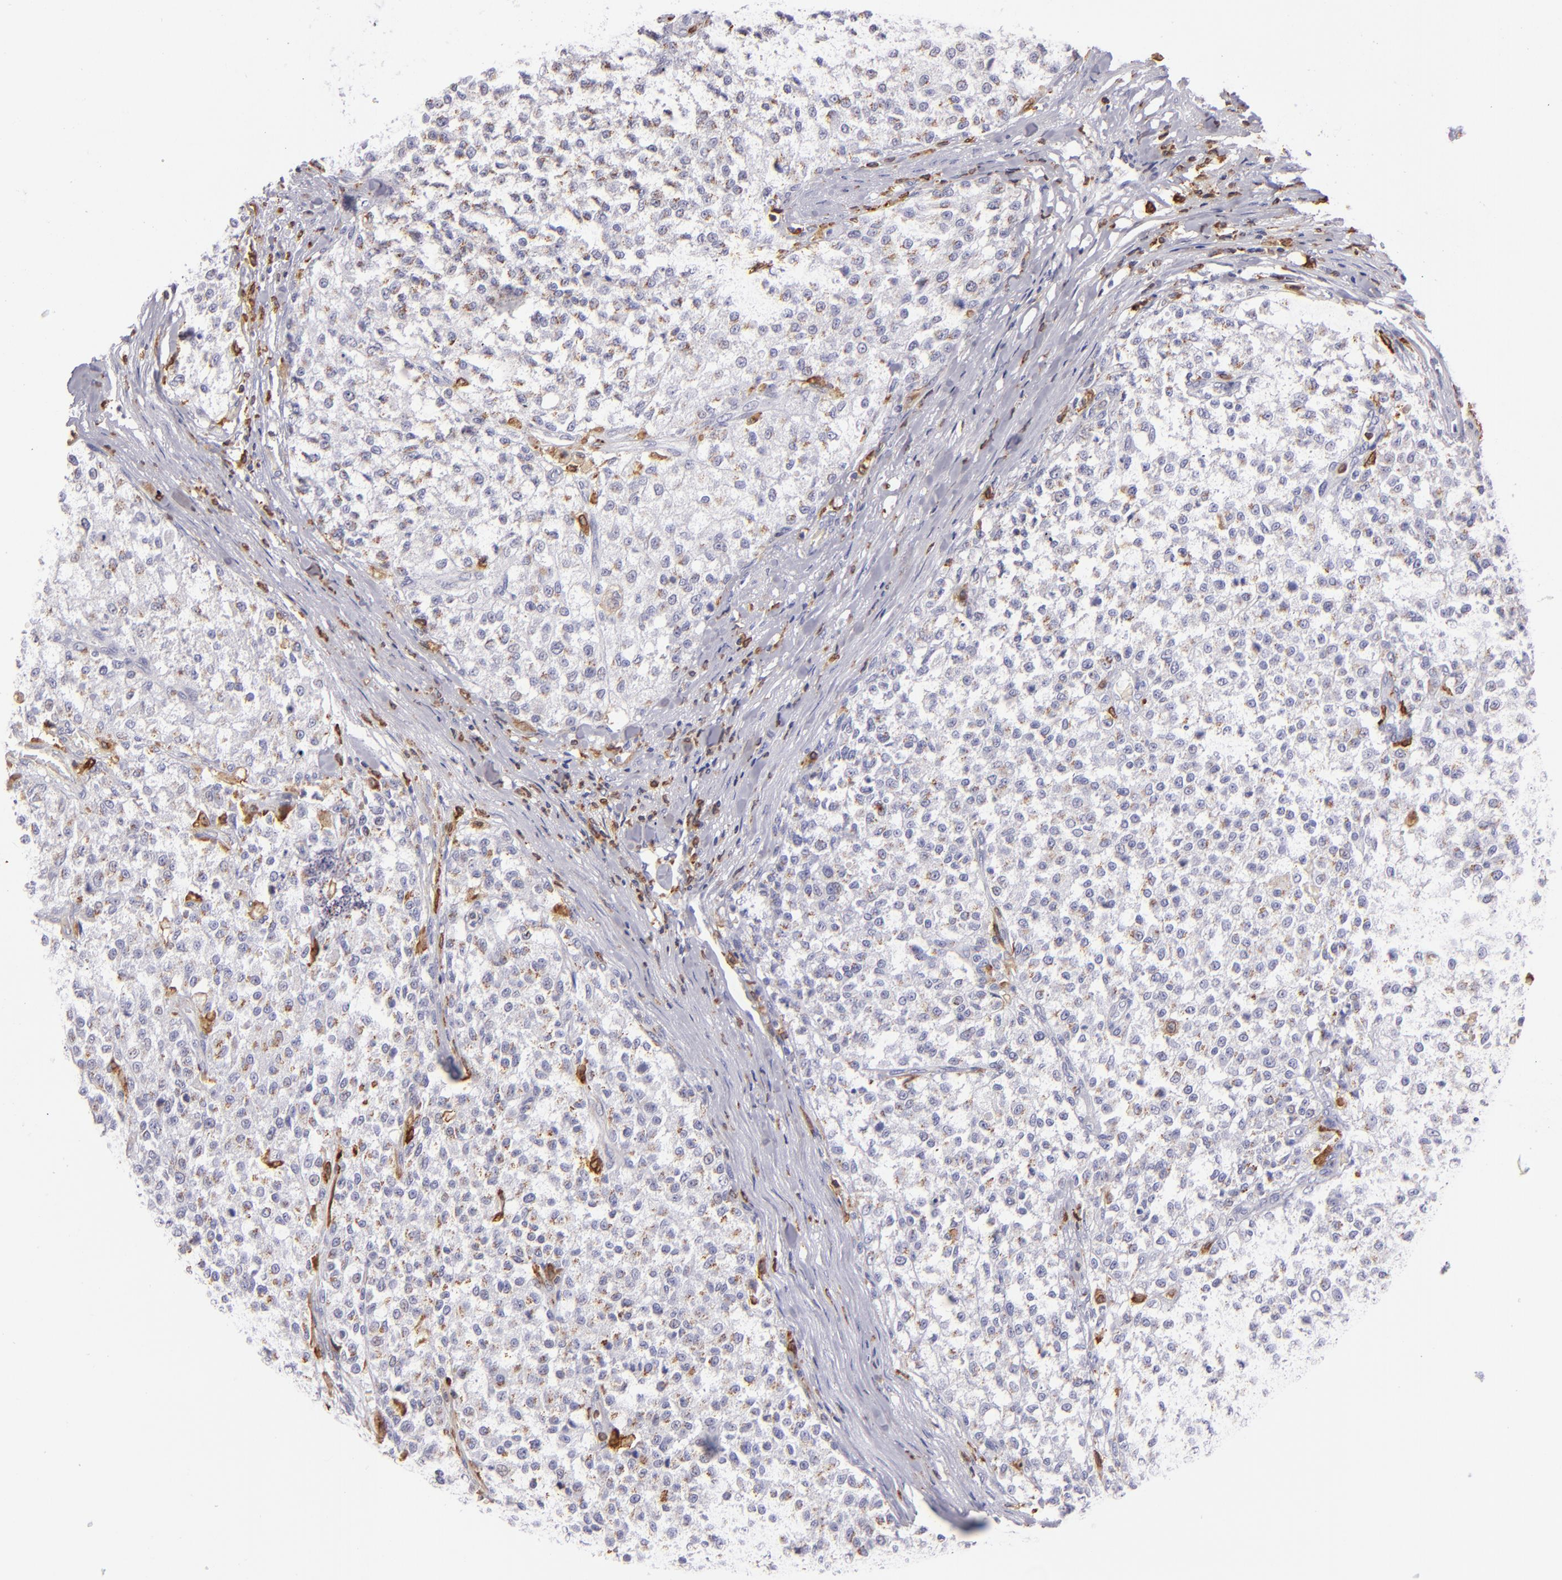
{"staining": {"intensity": "negative", "quantity": "none", "location": "none"}, "tissue": "testis cancer", "cell_type": "Tumor cells", "image_type": "cancer", "snomed": [{"axis": "morphology", "description": "Seminoma, NOS"}, {"axis": "topography", "description": "Testis"}], "caption": "An IHC histopathology image of testis cancer is shown. There is no staining in tumor cells of testis cancer.", "gene": "CD74", "patient": {"sex": "male", "age": 59}}